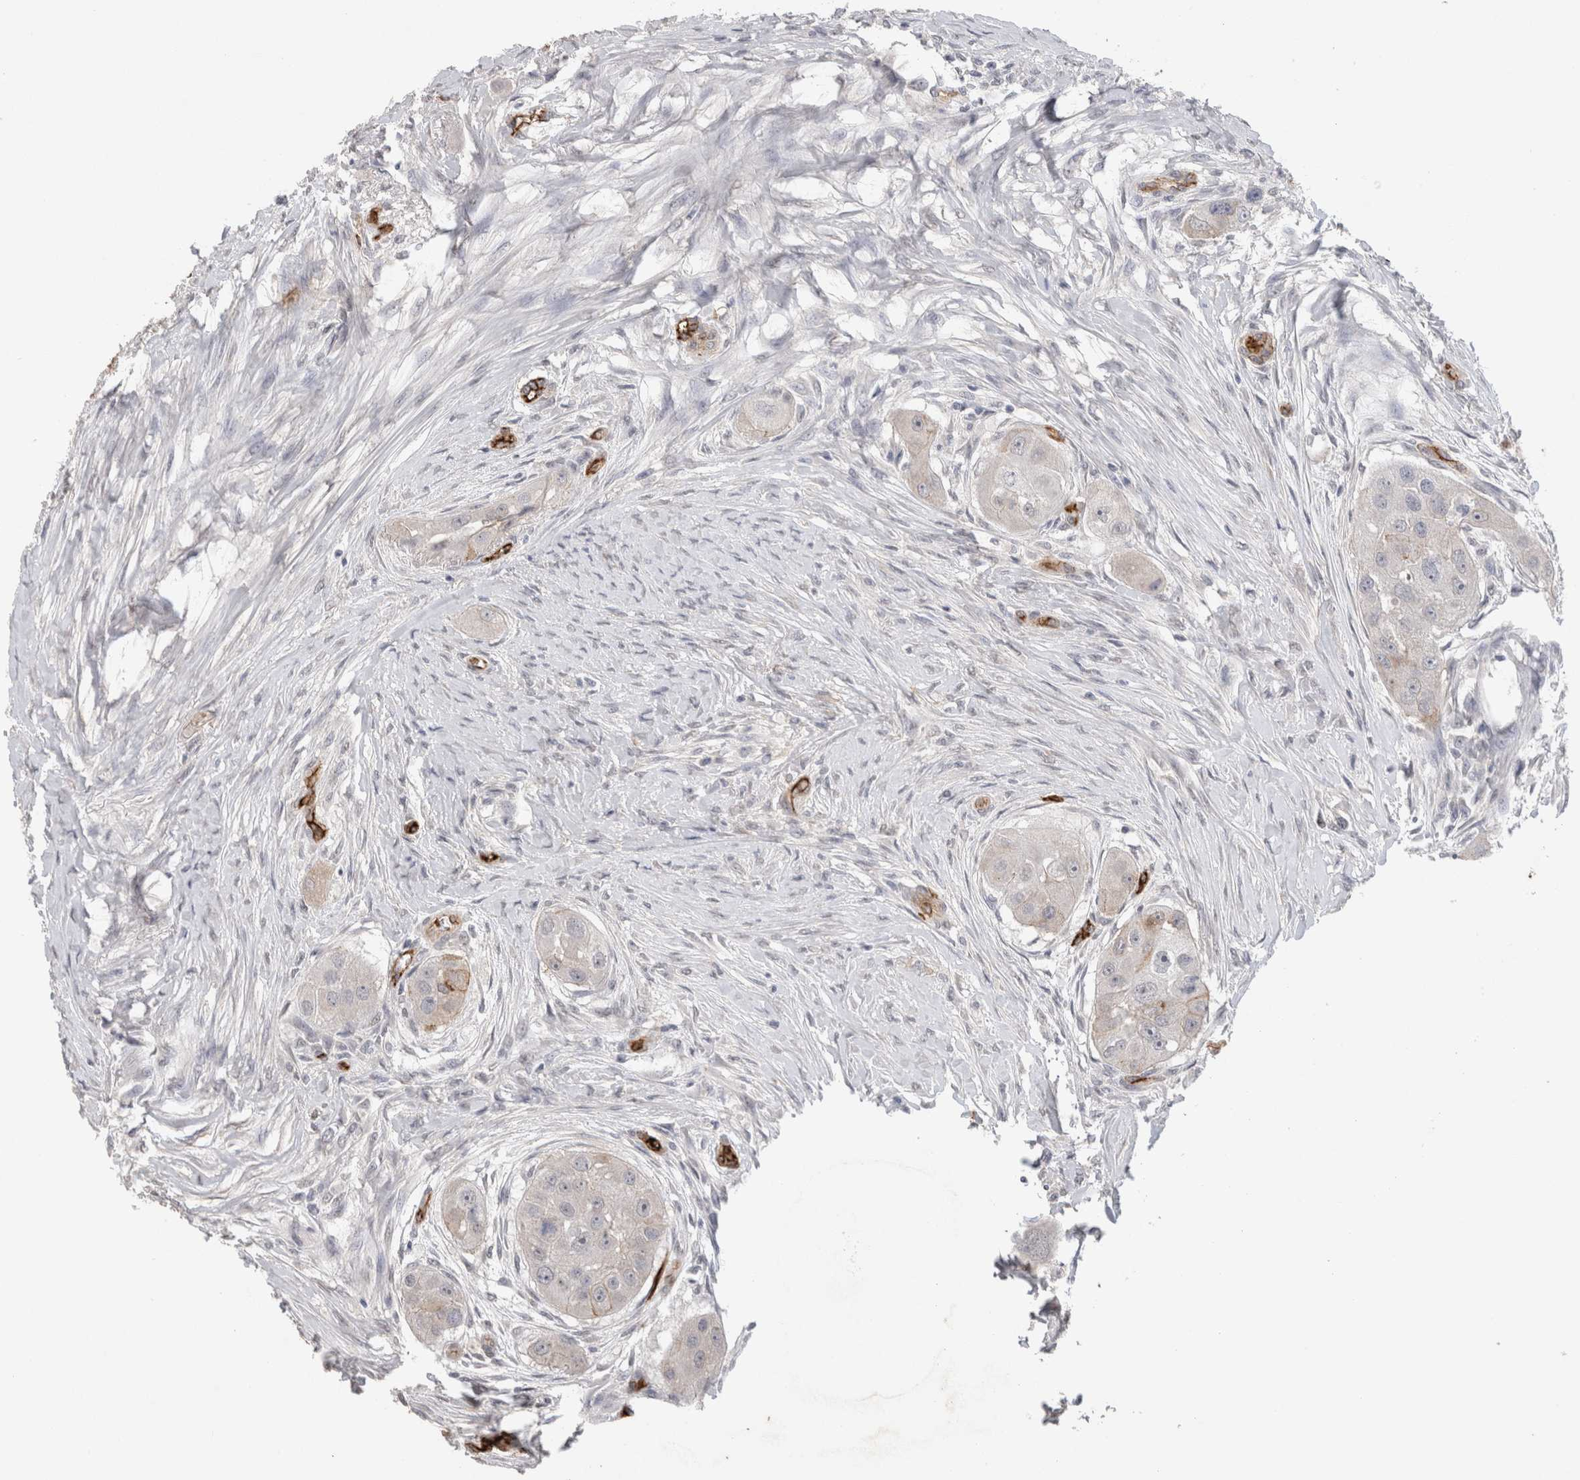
{"staining": {"intensity": "weak", "quantity": "<25%", "location": "cytoplasmic/membranous"}, "tissue": "head and neck cancer", "cell_type": "Tumor cells", "image_type": "cancer", "snomed": [{"axis": "morphology", "description": "Normal tissue, NOS"}, {"axis": "morphology", "description": "Squamous cell carcinoma, NOS"}, {"axis": "topography", "description": "Skeletal muscle"}, {"axis": "topography", "description": "Head-Neck"}], "caption": "Head and neck cancer (squamous cell carcinoma) was stained to show a protein in brown. There is no significant staining in tumor cells. (Brightfield microscopy of DAB (3,3'-diaminobenzidine) immunohistochemistry (IHC) at high magnification).", "gene": "CDH13", "patient": {"sex": "male", "age": 51}}